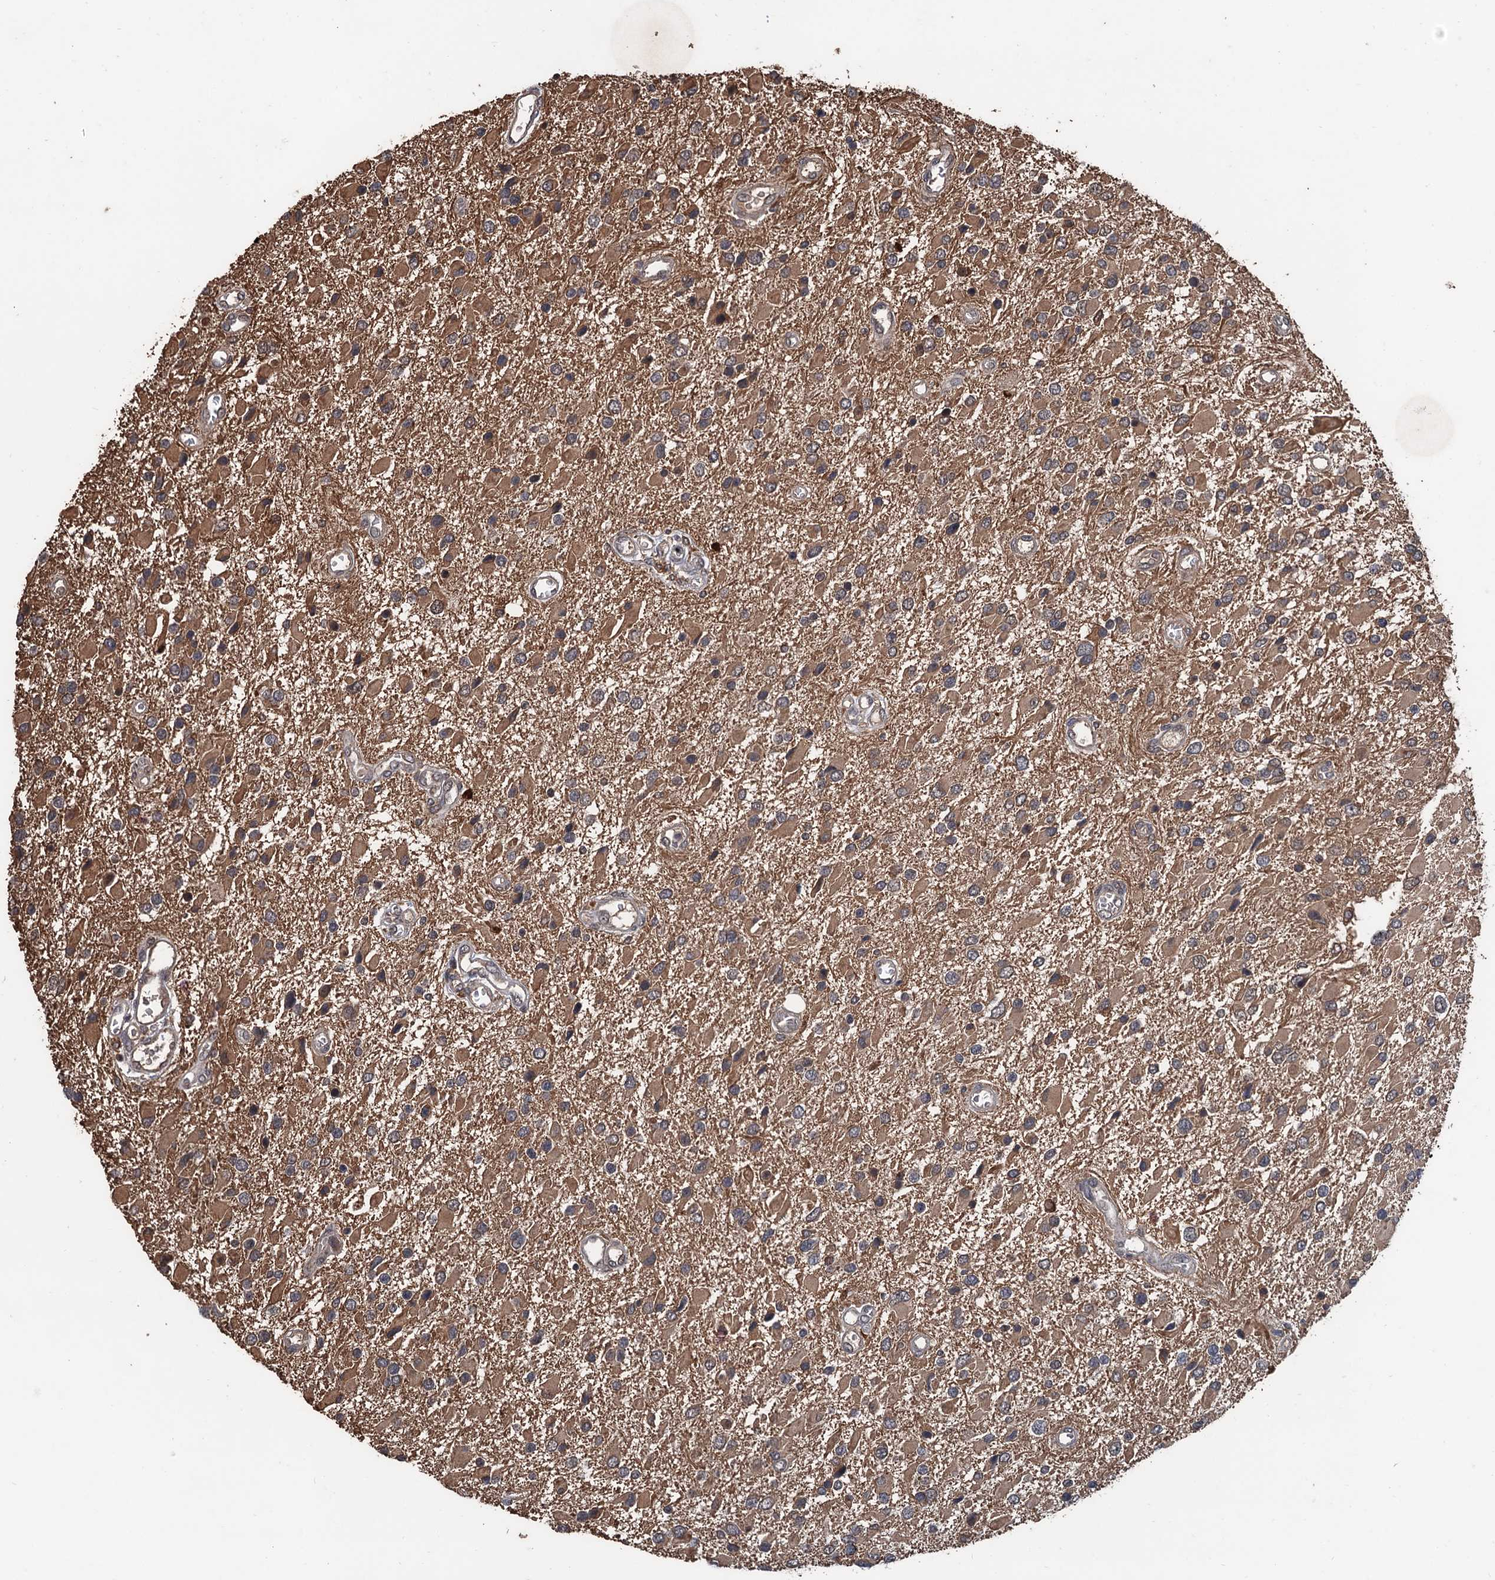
{"staining": {"intensity": "moderate", "quantity": ">75%", "location": "cytoplasmic/membranous"}, "tissue": "glioma", "cell_type": "Tumor cells", "image_type": "cancer", "snomed": [{"axis": "morphology", "description": "Glioma, malignant, High grade"}, {"axis": "topography", "description": "Brain"}], "caption": "DAB immunohistochemical staining of glioma exhibits moderate cytoplasmic/membranous protein staining in approximately >75% of tumor cells.", "gene": "ZNF438", "patient": {"sex": "male", "age": 53}}